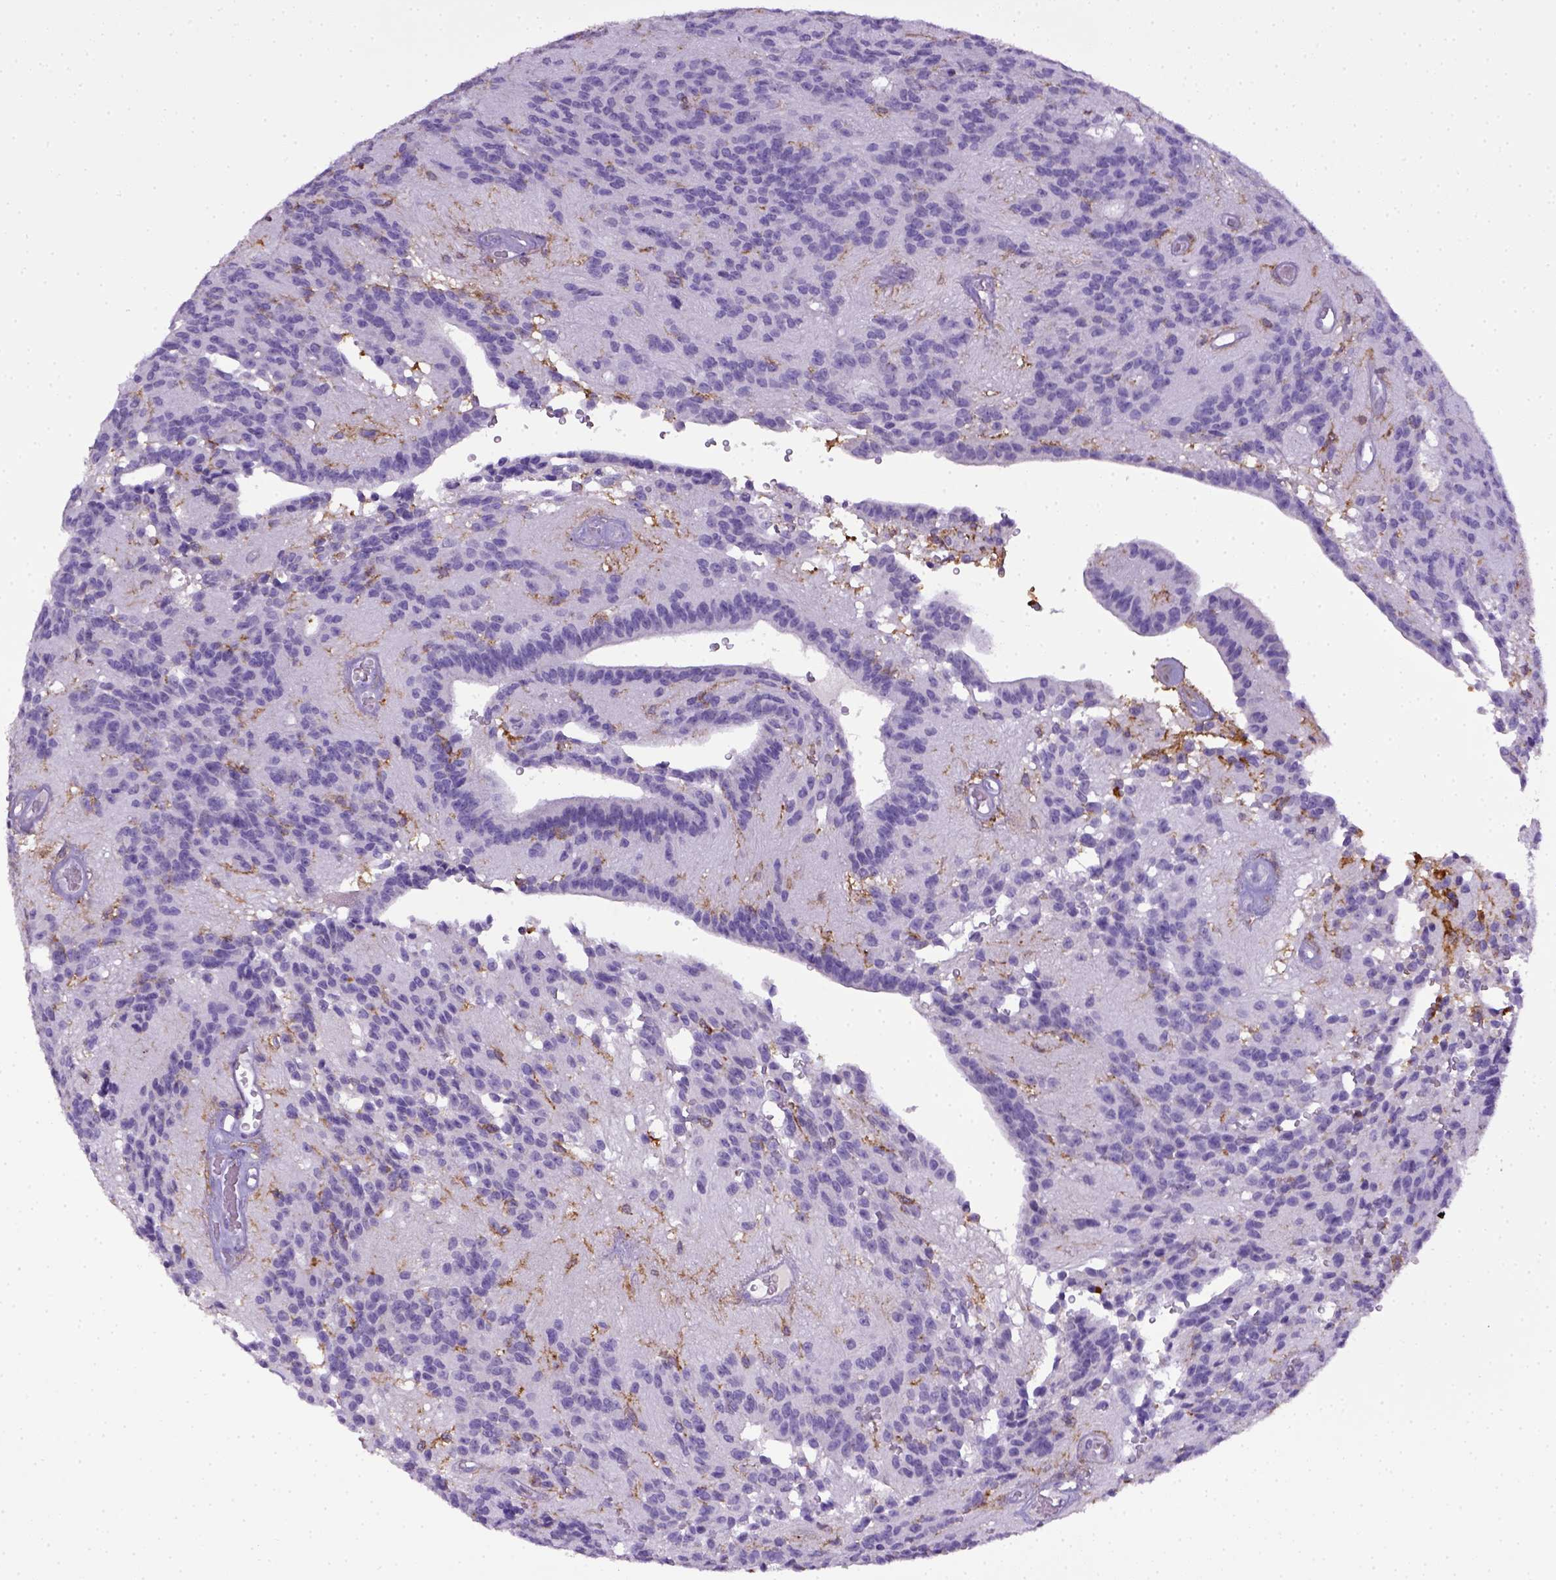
{"staining": {"intensity": "negative", "quantity": "none", "location": "none"}, "tissue": "glioma", "cell_type": "Tumor cells", "image_type": "cancer", "snomed": [{"axis": "morphology", "description": "Glioma, malignant, Low grade"}, {"axis": "topography", "description": "Brain"}], "caption": "Immunohistochemical staining of glioma reveals no significant expression in tumor cells. (Brightfield microscopy of DAB immunohistochemistry at high magnification).", "gene": "ITGAM", "patient": {"sex": "male", "age": 31}}